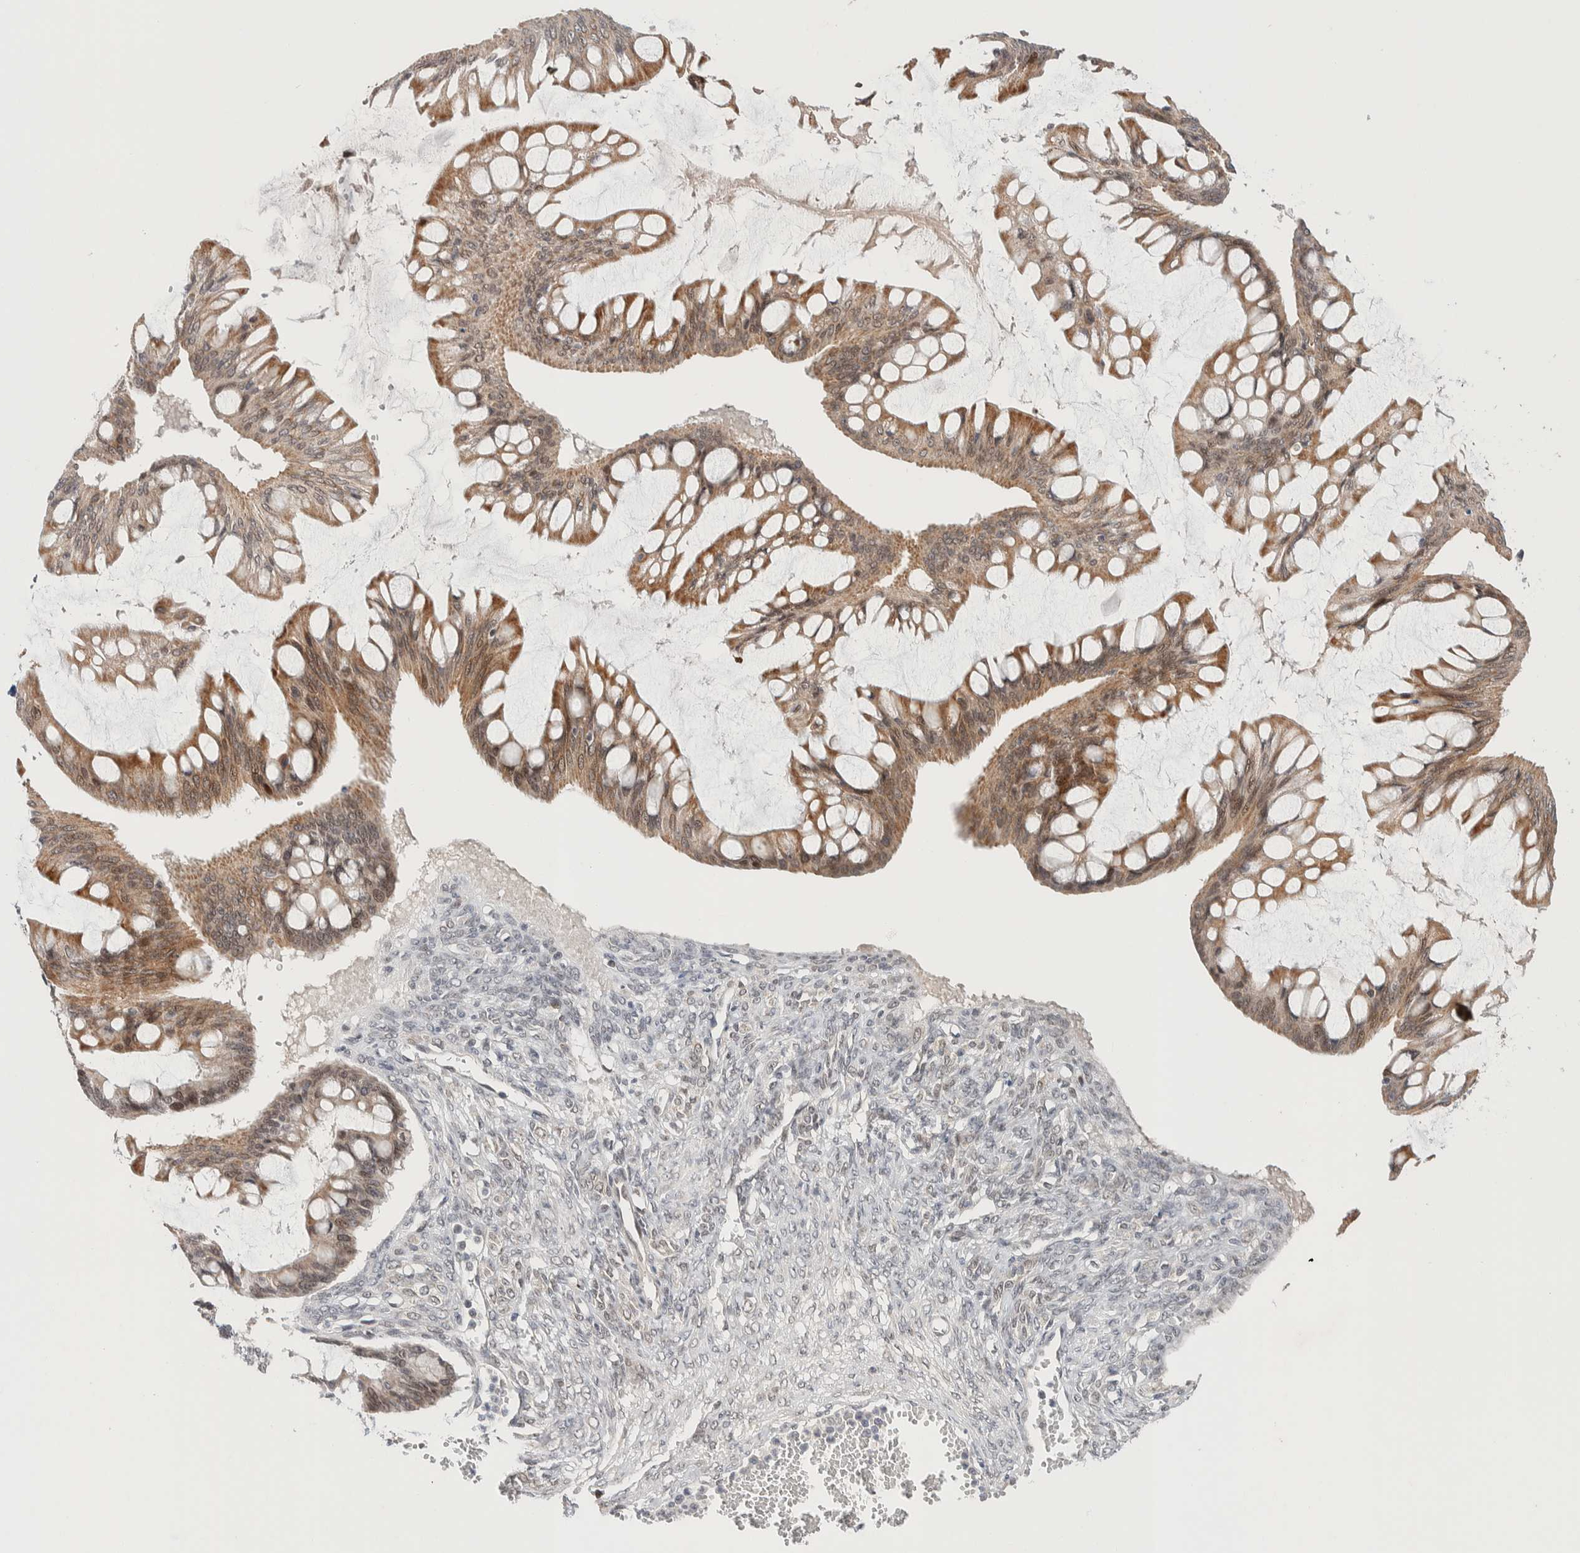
{"staining": {"intensity": "moderate", "quantity": ">75%", "location": "cytoplasmic/membranous"}, "tissue": "ovarian cancer", "cell_type": "Tumor cells", "image_type": "cancer", "snomed": [{"axis": "morphology", "description": "Cystadenocarcinoma, mucinous, NOS"}, {"axis": "topography", "description": "Ovary"}], "caption": "Ovarian mucinous cystadenocarcinoma stained for a protein (brown) displays moderate cytoplasmic/membranous positive positivity in about >75% of tumor cells.", "gene": "CRAT", "patient": {"sex": "female", "age": 73}}